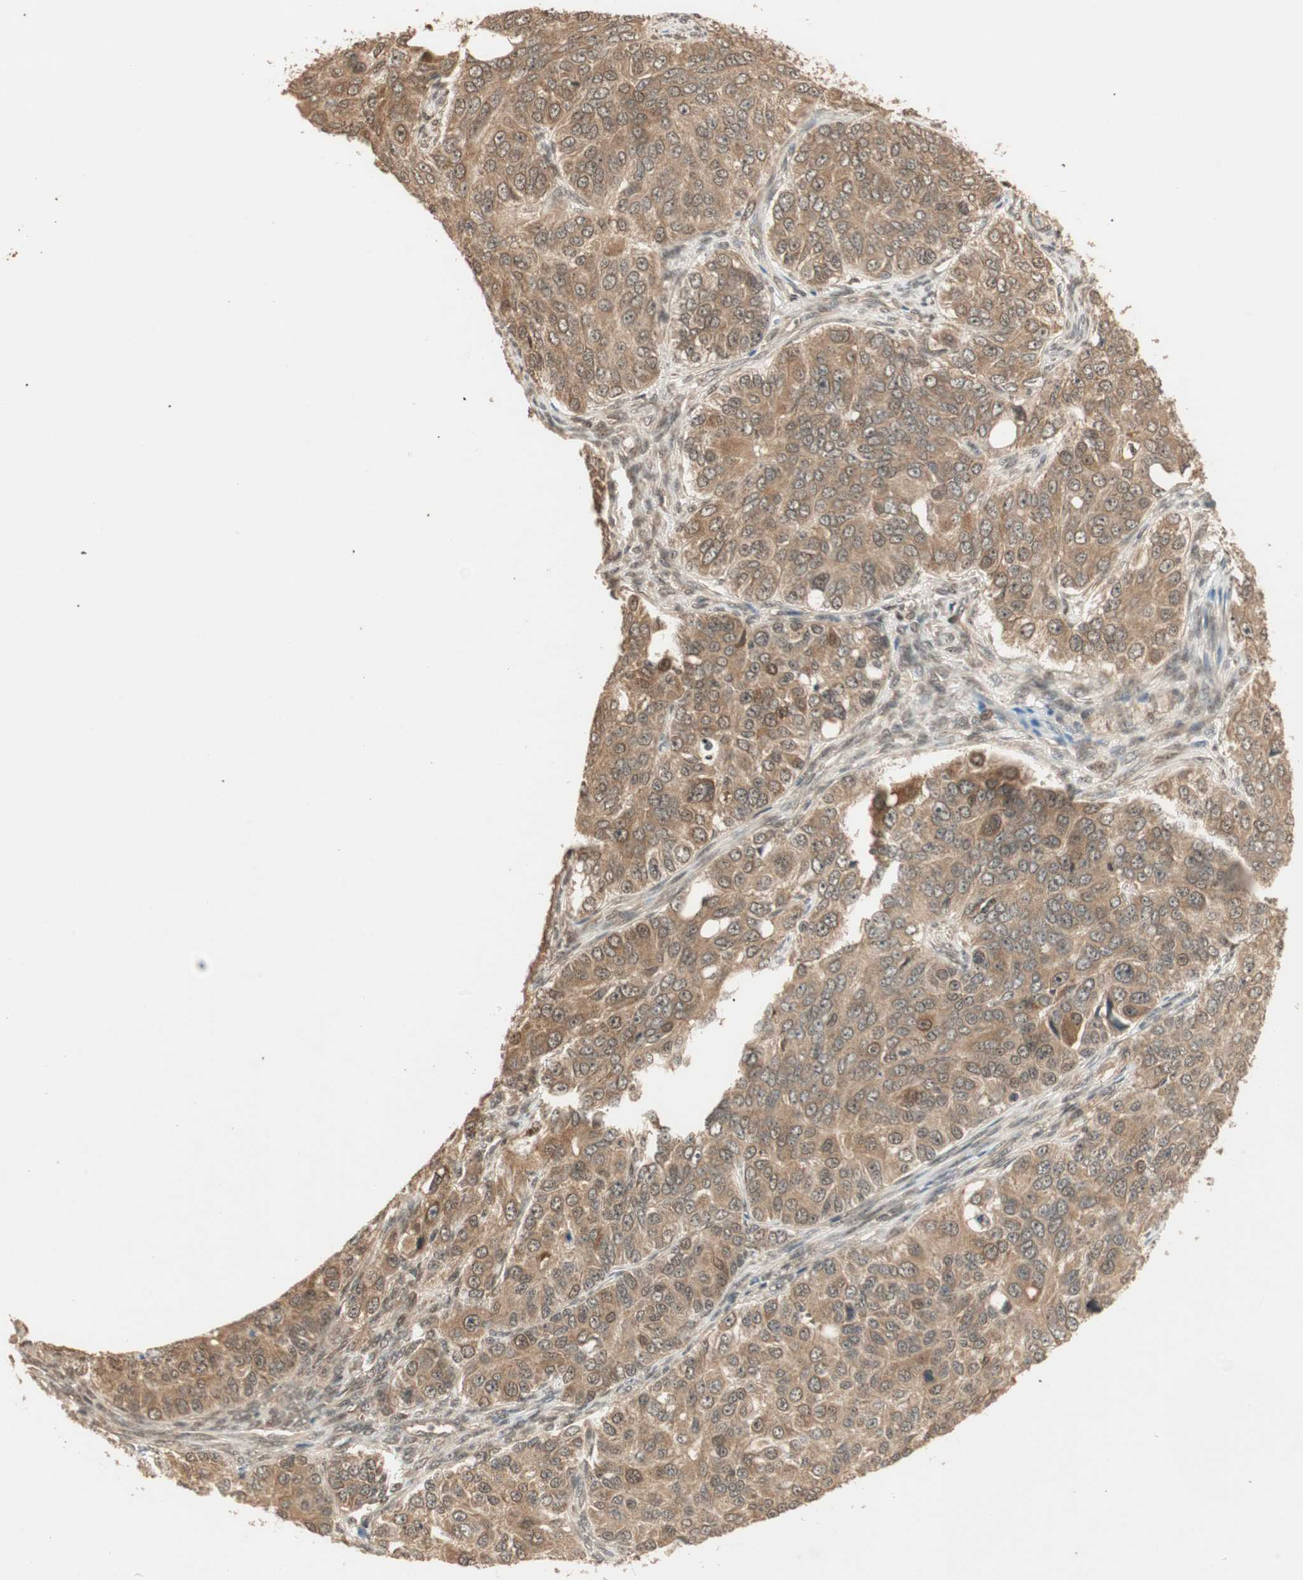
{"staining": {"intensity": "moderate", "quantity": ">75%", "location": "cytoplasmic/membranous,nuclear"}, "tissue": "ovarian cancer", "cell_type": "Tumor cells", "image_type": "cancer", "snomed": [{"axis": "morphology", "description": "Carcinoma, endometroid"}, {"axis": "topography", "description": "Ovary"}], "caption": "Ovarian cancer stained with a brown dye demonstrates moderate cytoplasmic/membranous and nuclear positive staining in approximately >75% of tumor cells.", "gene": "ZSCAN31", "patient": {"sex": "female", "age": 51}}